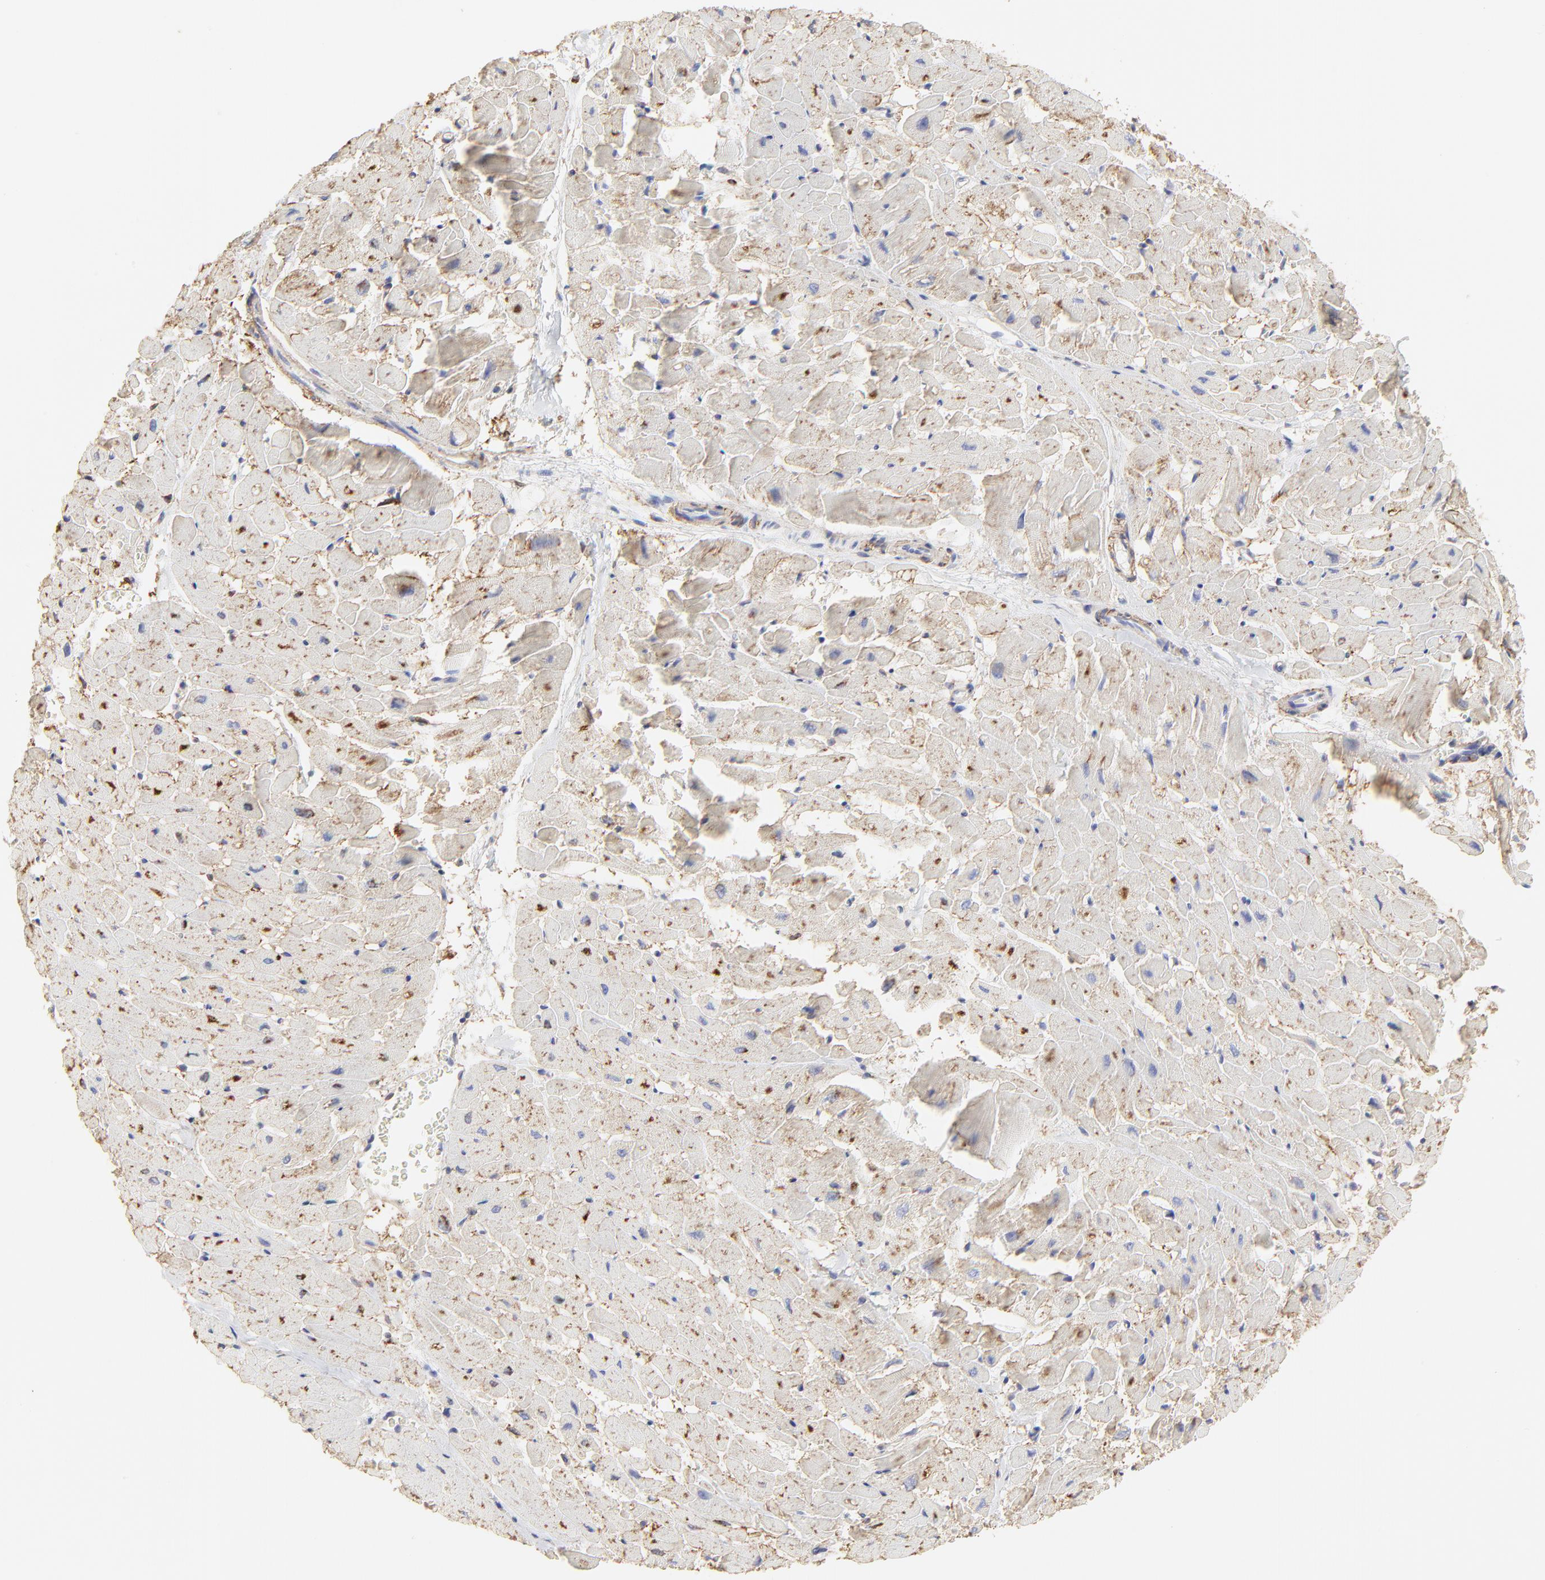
{"staining": {"intensity": "weak", "quantity": "25%-75%", "location": "cytoplasmic/membranous"}, "tissue": "heart muscle", "cell_type": "Cardiomyocytes", "image_type": "normal", "snomed": [{"axis": "morphology", "description": "Normal tissue, NOS"}, {"axis": "topography", "description": "Heart"}], "caption": "Approximately 25%-75% of cardiomyocytes in benign human heart muscle display weak cytoplasmic/membranous protein staining as visualized by brown immunohistochemical staining.", "gene": "ANXA6", "patient": {"sex": "male", "age": 45}}